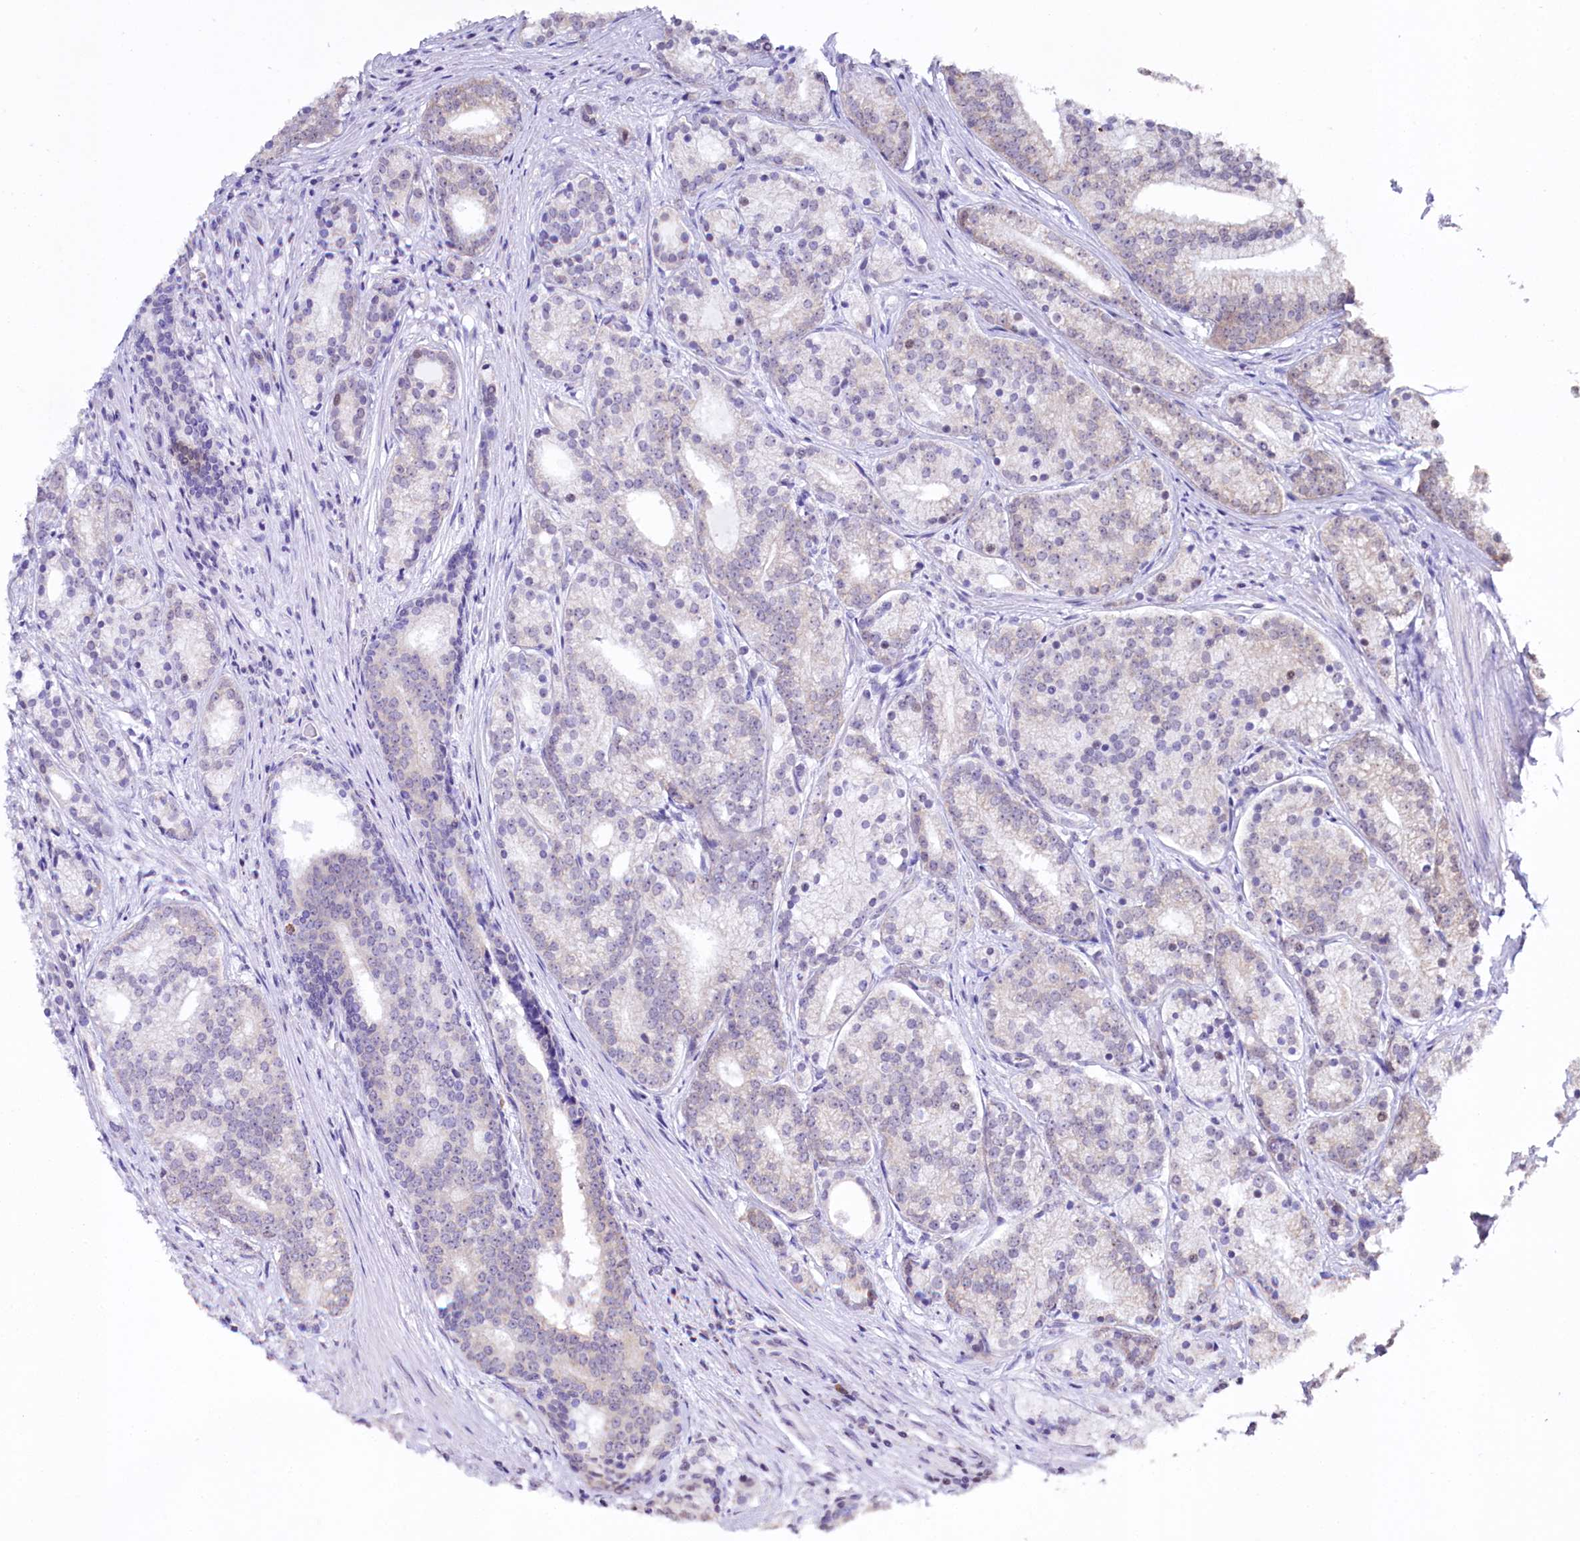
{"staining": {"intensity": "negative", "quantity": "none", "location": "none"}, "tissue": "prostate cancer", "cell_type": "Tumor cells", "image_type": "cancer", "snomed": [{"axis": "morphology", "description": "Adenocarcinoma, Low grade"}, {"axis": "topography", "description": "Prostate"}], "caption": "This is a histopathology image of immunohistochemistry staining of prostate cancer, which shows no positivity in tumor cells.", "gene": "SPATS2", "patient": {"sex": "male", "age": 71}}